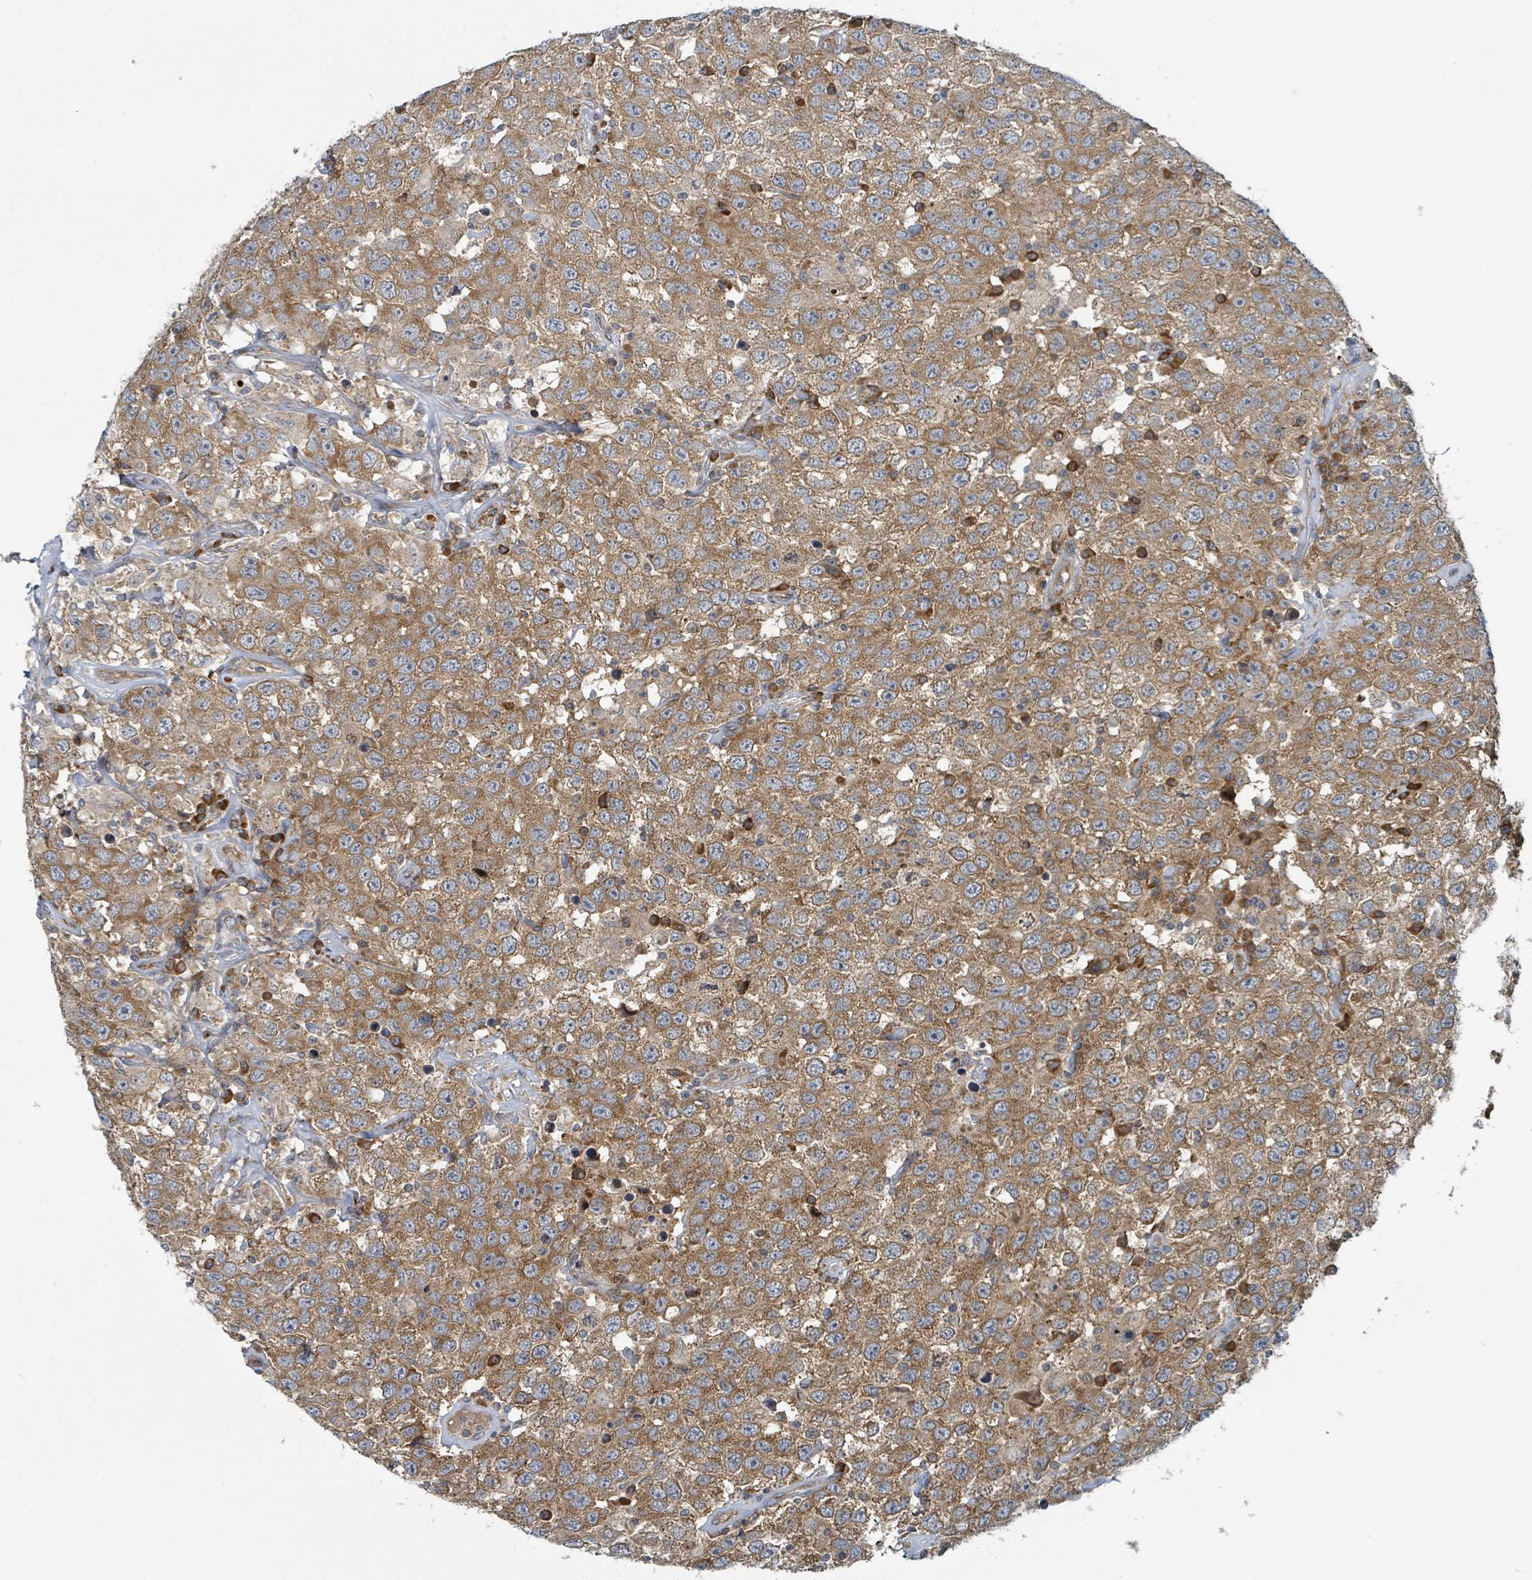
{"staining": {"intensity": "moderate", "quantity": ">75%", "location": "cytoplasmic/membranous"}, "tissue": "testis cancer", "cell_type": "Tumor cells", "image_type": "cancer", "snomed": [{"axis": "morphology", "description": "Seminoma, NOS"}, {"axis": "topography", "description": "Testis"}], "caption": "Testis cancer (seminoma) stained with a brown dye reveals moderate cytoplasmic/membranous positive expression in approximately >75% of tumor cells.", "gene": "OR51E1", "patient": {"sex": "male", "age": 41}}